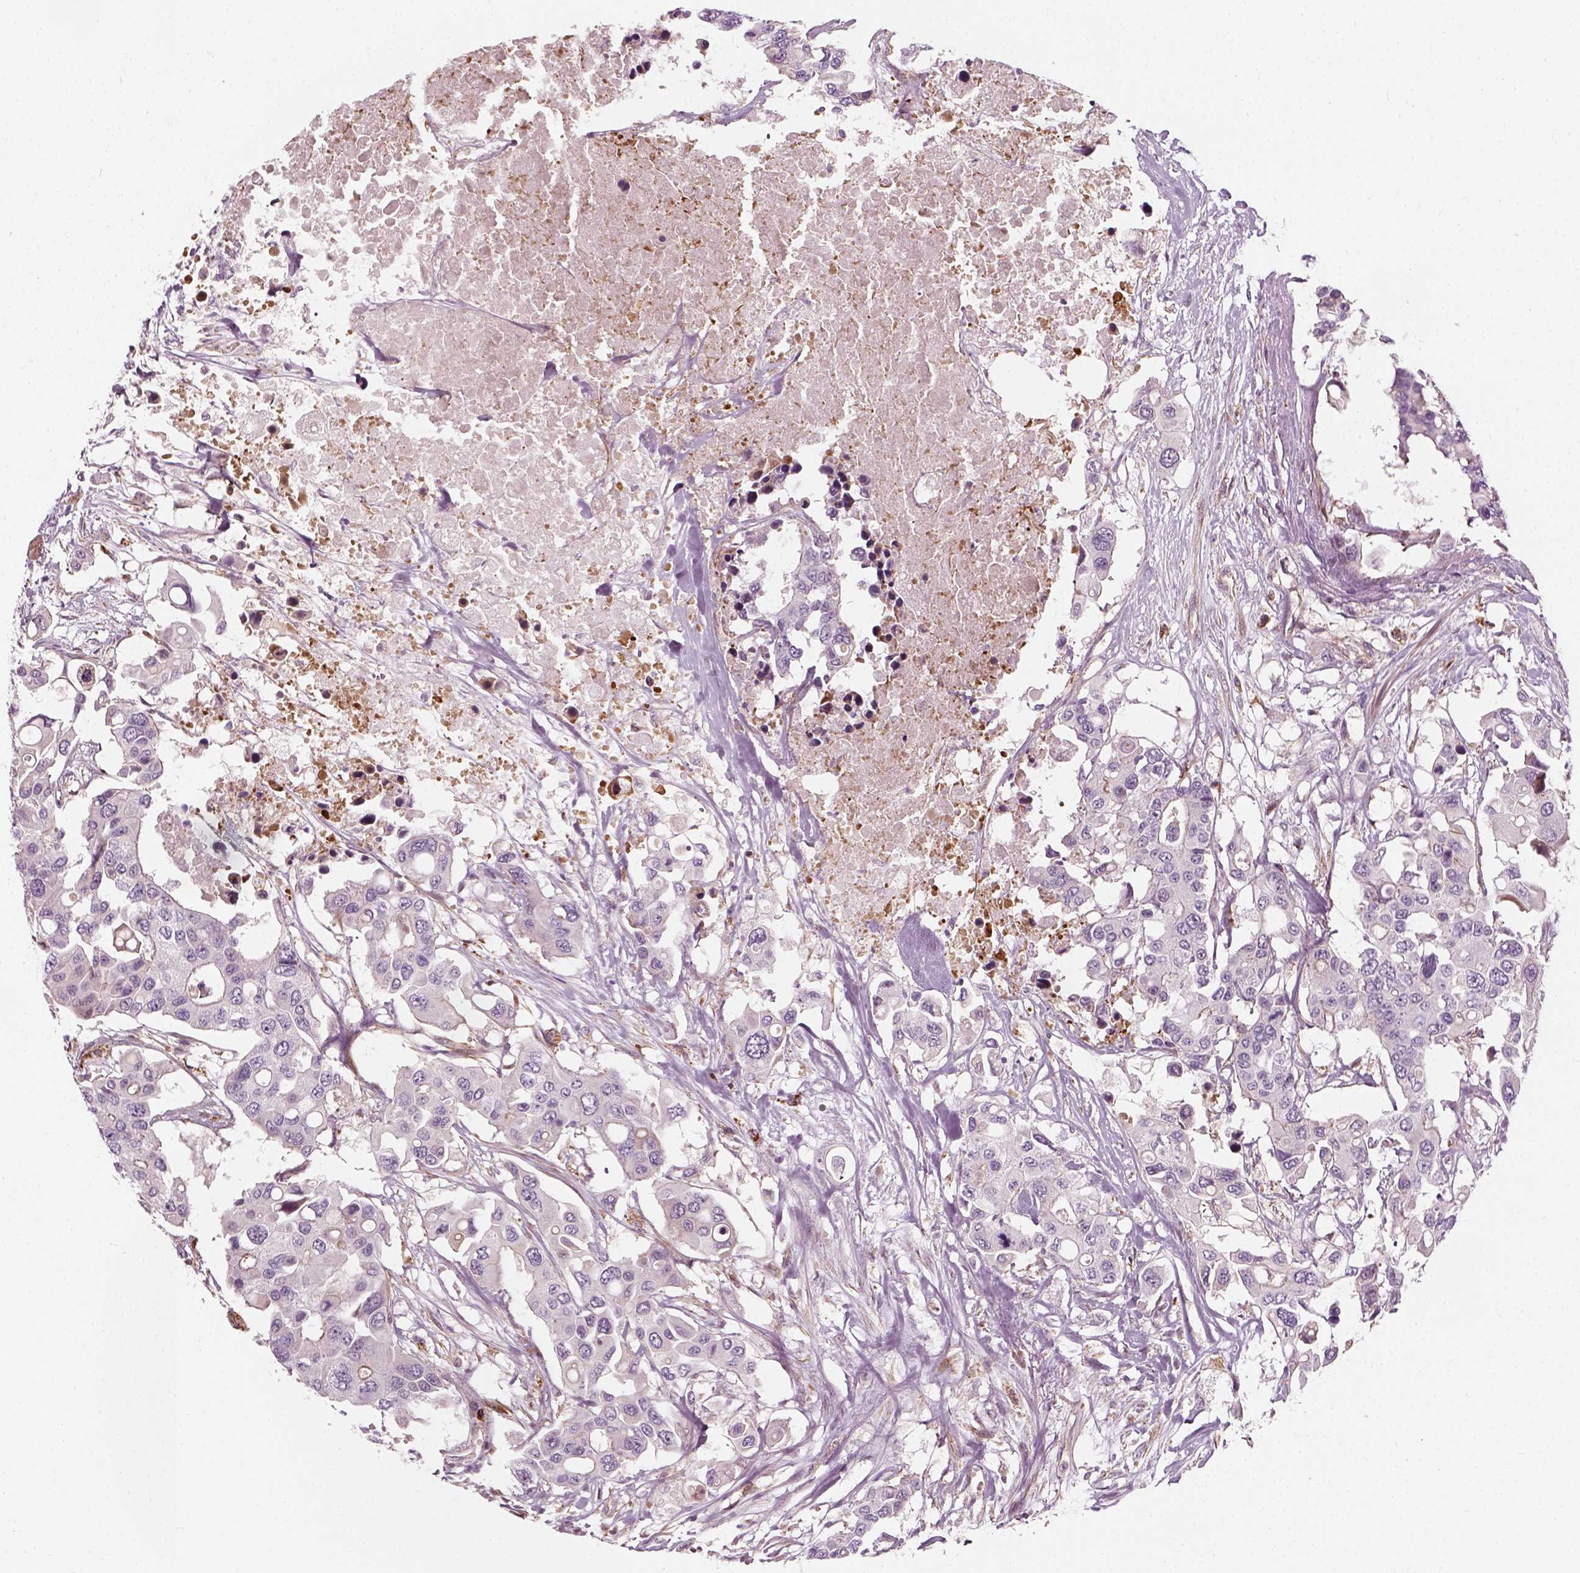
{"staining": {"intensity": "negative", "quantity": "none", "location": "none"}, "tissue": "colorectal cancer", "cell_type": "Tumor cells", "image_type": "cancer", "snomed": [{"axis": "morphology", "description": "Adenocarcinoma, NOS"}, {"axis": "topography", "description": "Colon"}], "caption": "The immunohistochemistry micrograph has no significant positivity in tumor cells of colorectal cancer tissue.", "gene": "DNASE1L1", "patient": {"sex": "male", "age": 77}}